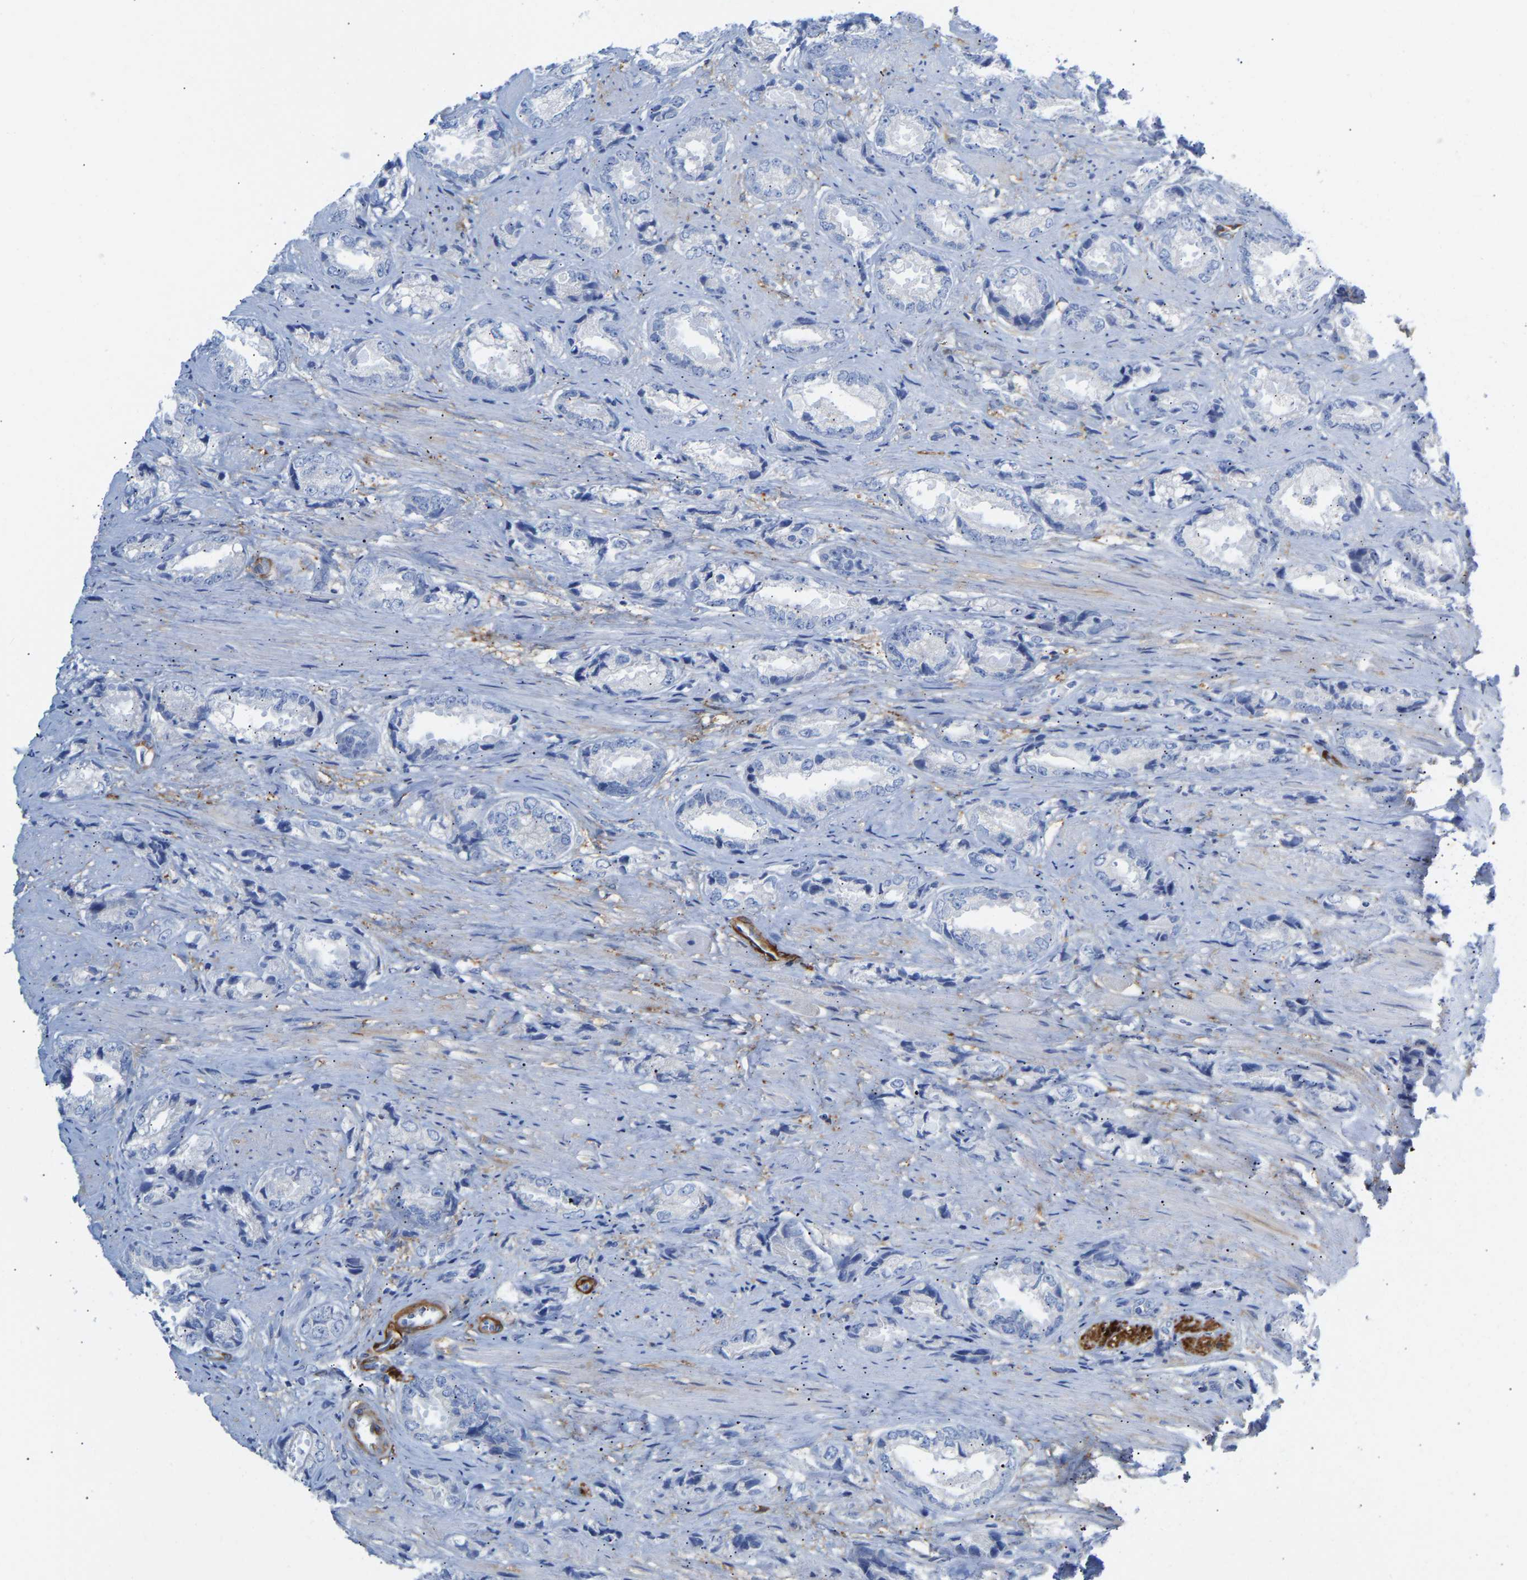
{"staining": {"intensity": "negative", "quantity": "none", "location": "none"}, "tissue": "prostate cancer", "cell_type": "Tumor cells", "image_type": "cancer", "snomed": [{"axis": "morphology", "description": "Adenocarcinoma, High grade"}, {"axis": "topography", "description": "Prostate"}], "caption": "The photomicrograph reveals no staining of tumor cells in prostate adenocarcinoma (high-grade).", "gene": "AMPH", "patient": {"sex": "male", "age": 61}}